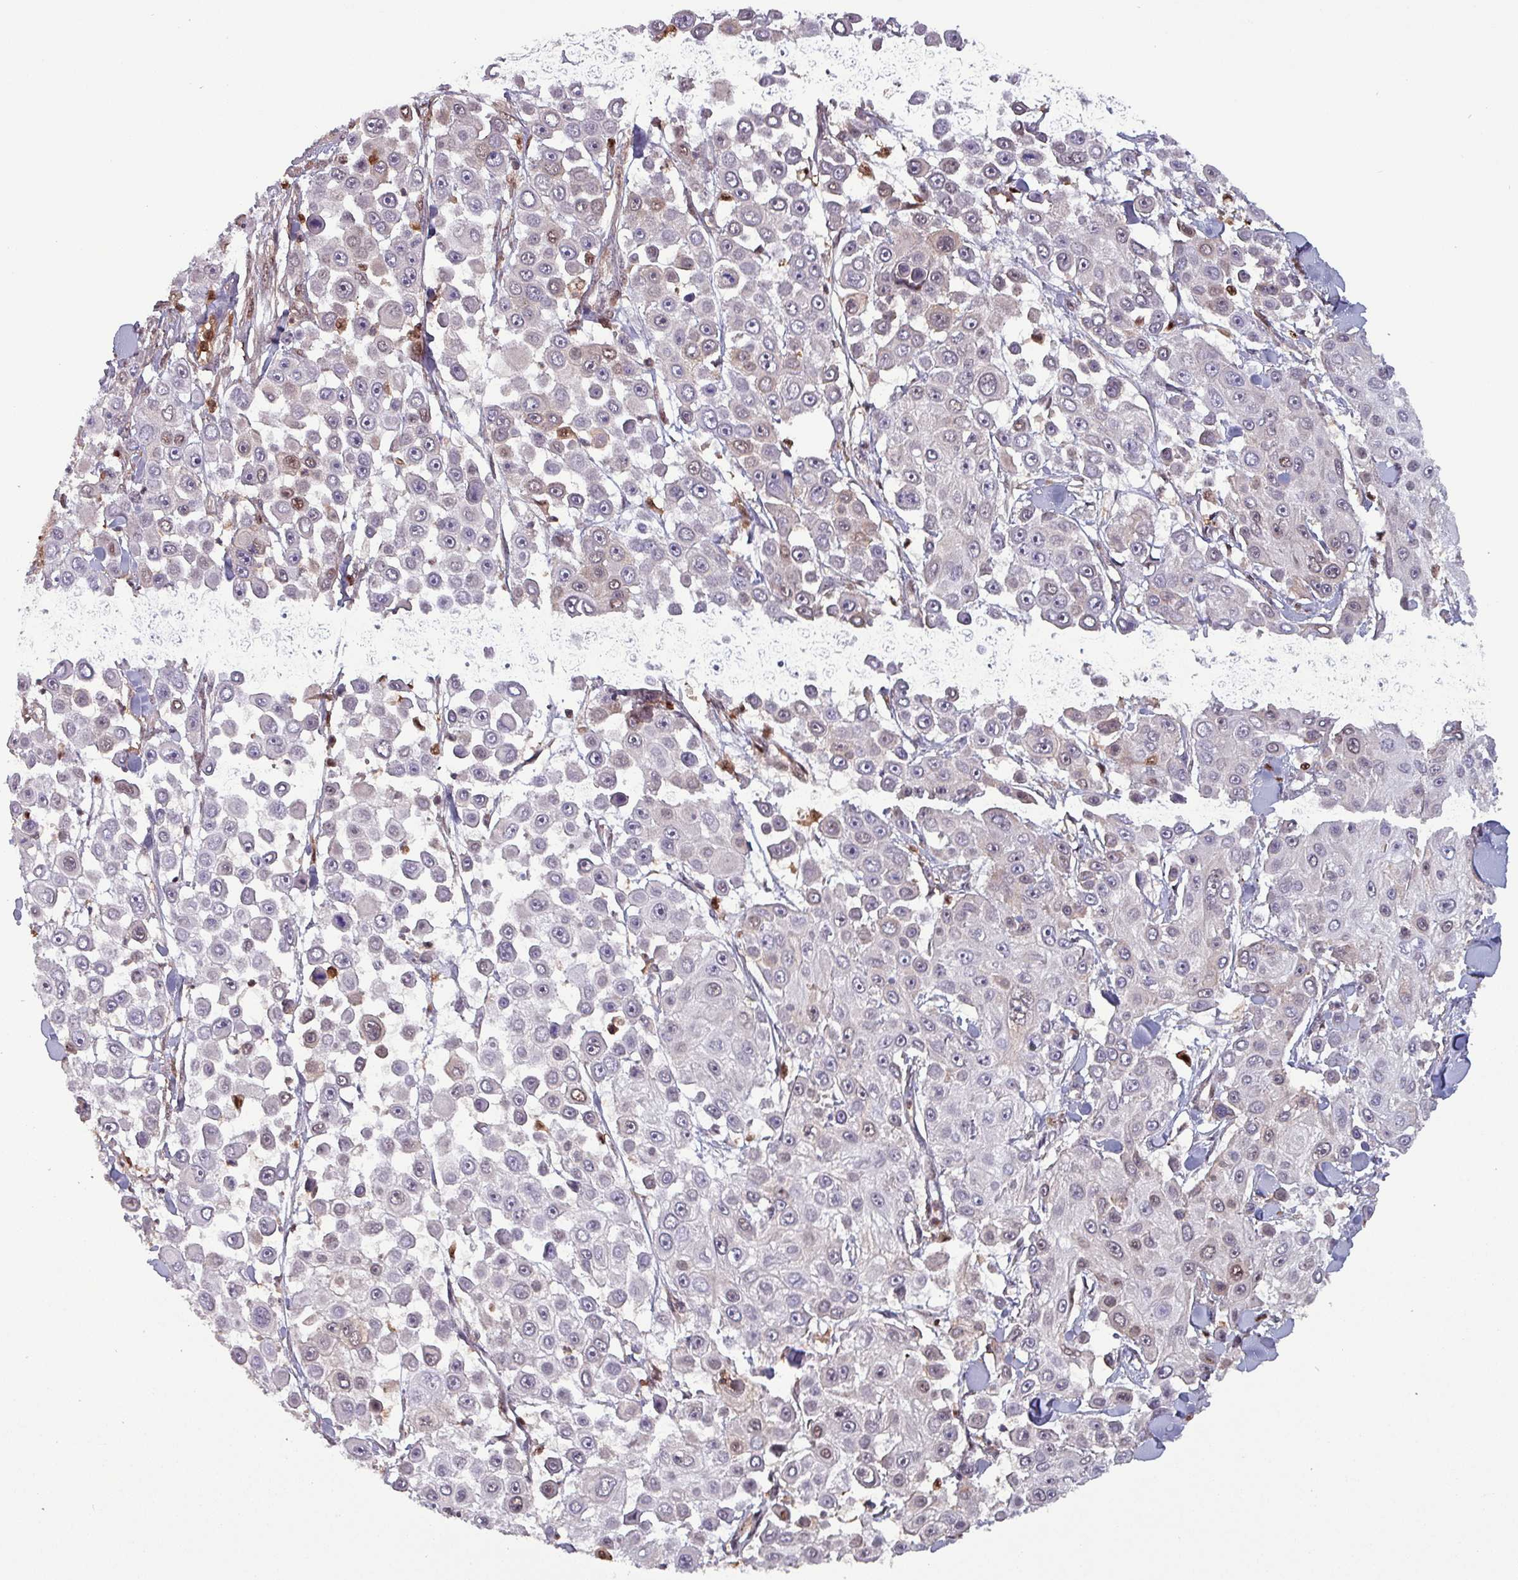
{"staining": {"intensity": "moderate", "quantity": "<25%", "location": "nuclear"}, "tissue": "skin cancer", "cell_type": "Tumor cells", "image_type": "cancer", "snomed": [{"axis": "morphology", "description": "Squamous cell carcinoma, NOS"}, {"axis": "topography", "description": "Skin"}], "caption": "IHC histopathology image of squamous cell carcinoma (skin) stained for a protein (brown), which demonstrates low levels of moderate nuclear expression in approximately <25% of tumor cells.", "gene": "PSMB8", "patient": {"sex": "male", "age": 67}}